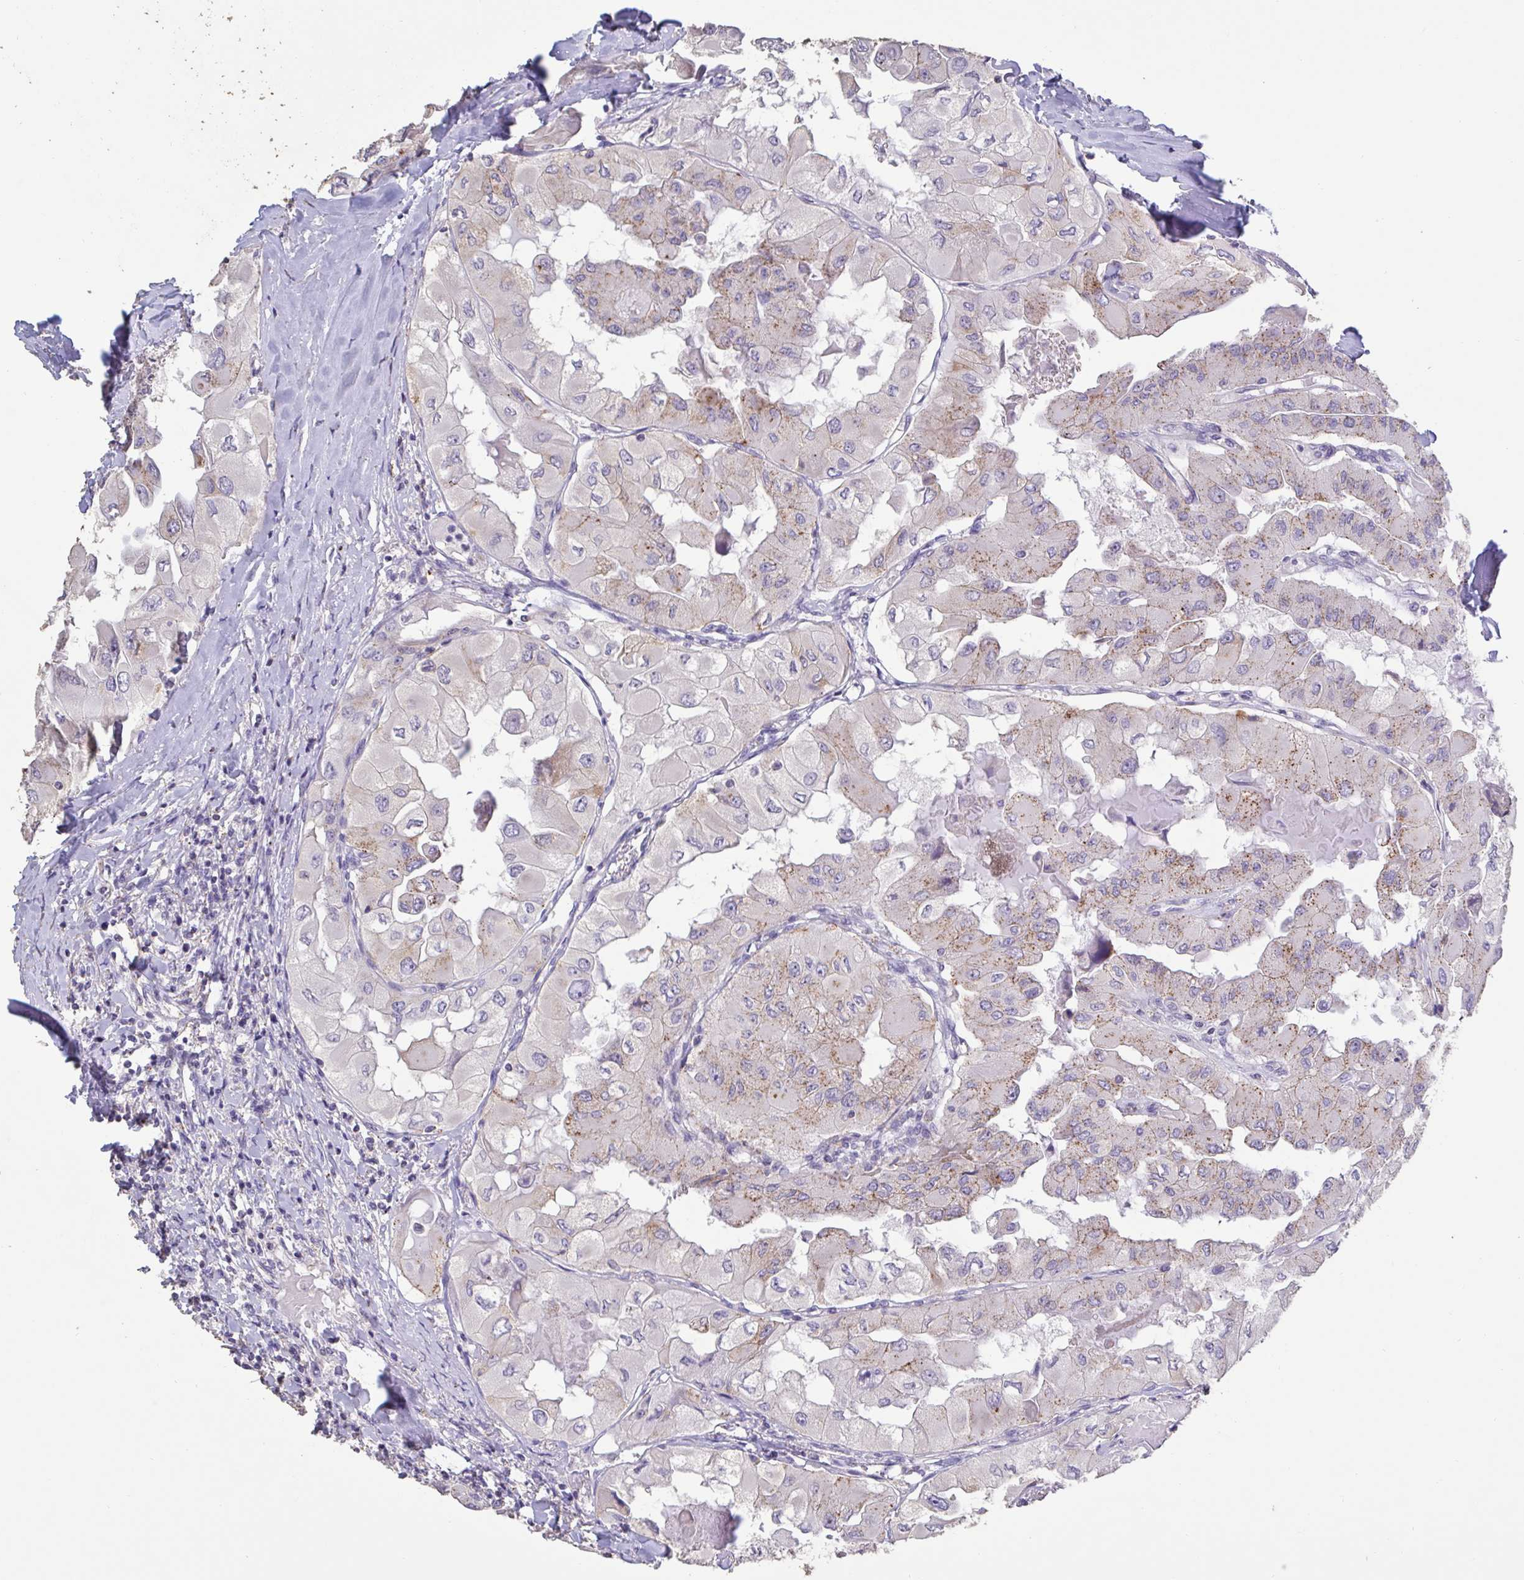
{"staining": {"intensity": "moderate", "quantity": "25%-75%", "location": "cytoplasmic/membranous"}, "tissue": "thyroid cancer", "cell_type": "Tumor cells", "image_type": "cancer", "snomed": [{"axis": "morphology", "description": "Normal tissue, NOS"}, {"axis": "morphology", "description": "Papillary adenocarcinoma, NOS"}, {"axis": "topography", "description": "Thyroid gland"}], "caption": "Protein expression analysis of thyroid cancer (papillary adenocarcinoma) reveals moderate cytoplasmic/membranous positivity in about 25%-75% of tumor cells. (IHC, brightfield microscopy, high magnification).", "gene": "CHMP5", "patient": {"sex": "female", "age": 59}}